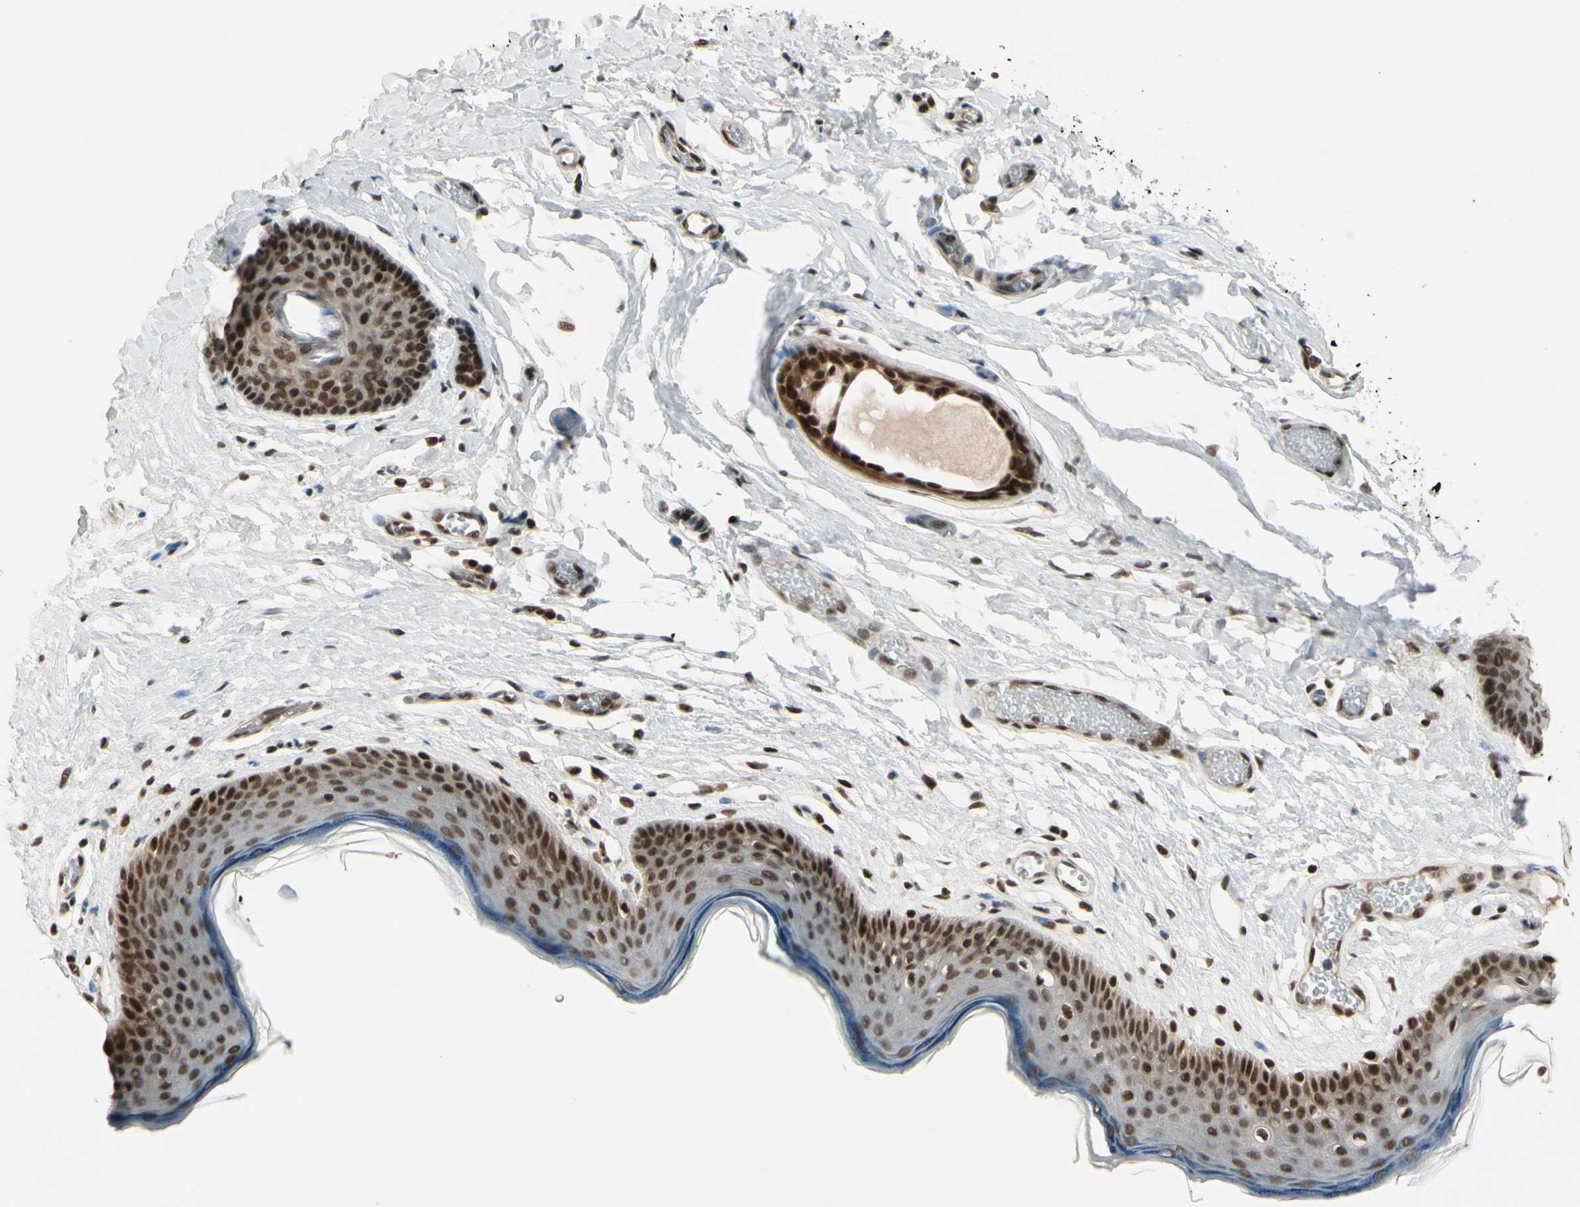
{"staining": {"intensity": "strong", "quantity": ">75%", "location": "nuclear"}, "tissue": "skin", "cell_type": "Epidermal cells", "image_type": "normal", "snomed": [{"axis": "morphology", "description": "Normal tissue, NOS"}, {"axis": "morphology", "description": "Inflammation, NOS"}, {"axis": "topography", "description": "Vulva"}], "caption": "Protein staining displays strong nuclear expression in about >75% of epidermal cells in normal skin. The protein of interest is stained brown, and the nuclei are stained in blue (DAB IHC with brightfield microscopy, high magnification).", "gene": "CHAMP1", "patient": {"sex": "female", "age": 84}}